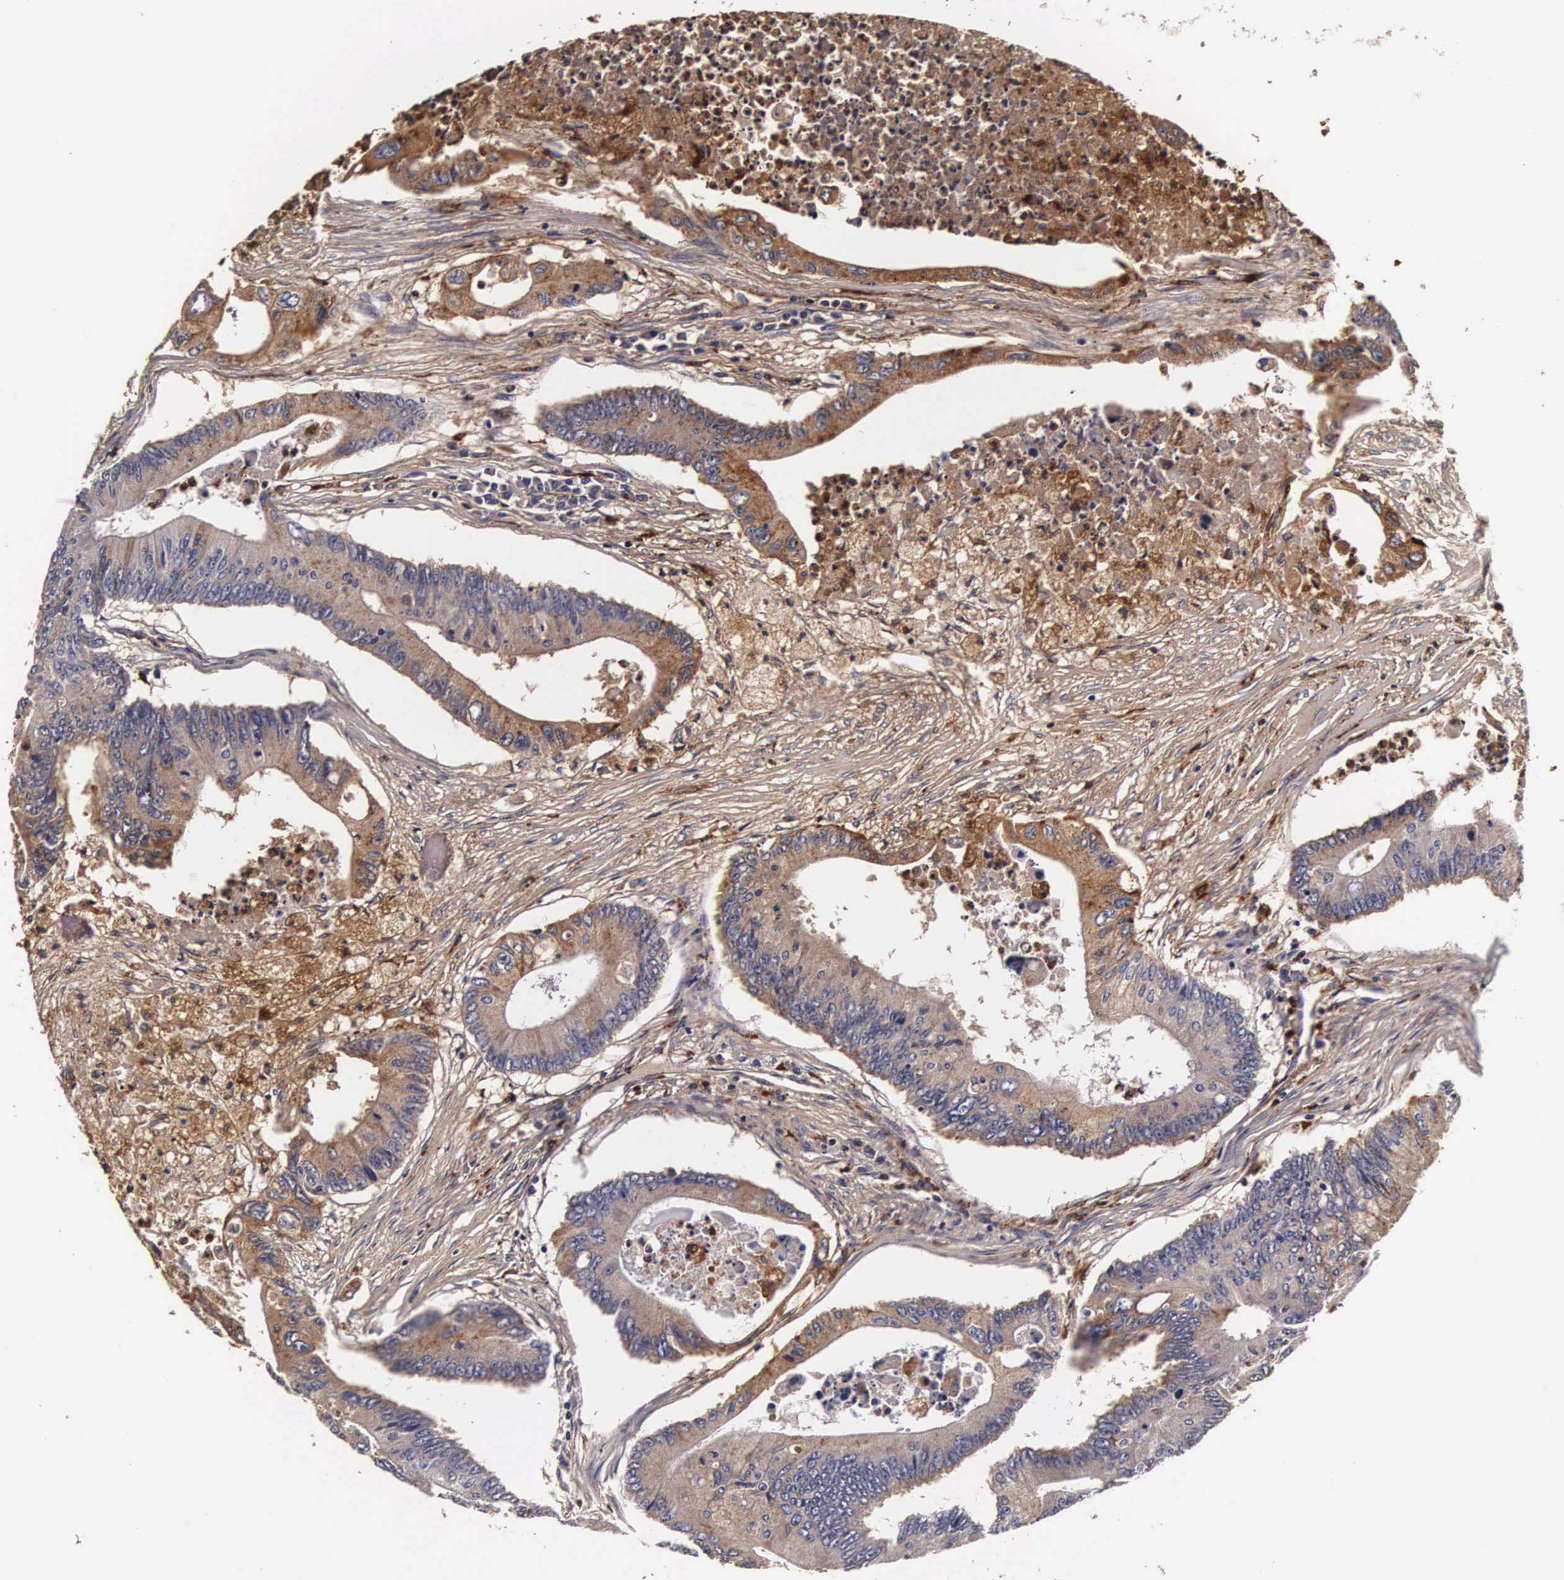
{"staining": {"intensity": "moderate", "quantity": "25%-75%", "location": "cytoplasmic/membranous"}, "tissue": "colorectal cancer", "cell_type": "Tumor cells", "image_type": "cancer", "snomed": [{"axis": "morphology", "description": "Adenocarcinoma, NOS"}, {"axis": "topography", "description": "Colon"}], "caption": "Colorectal cancer was stained to show a protein in brown. There is medium levels of moderate cytoplasmic/membranous expression in approximately 25%-75% of tumor cells. Nuclei are stained in blue.", "gene": "CTSB", "patient": {"sex": "male", "age": 65}}